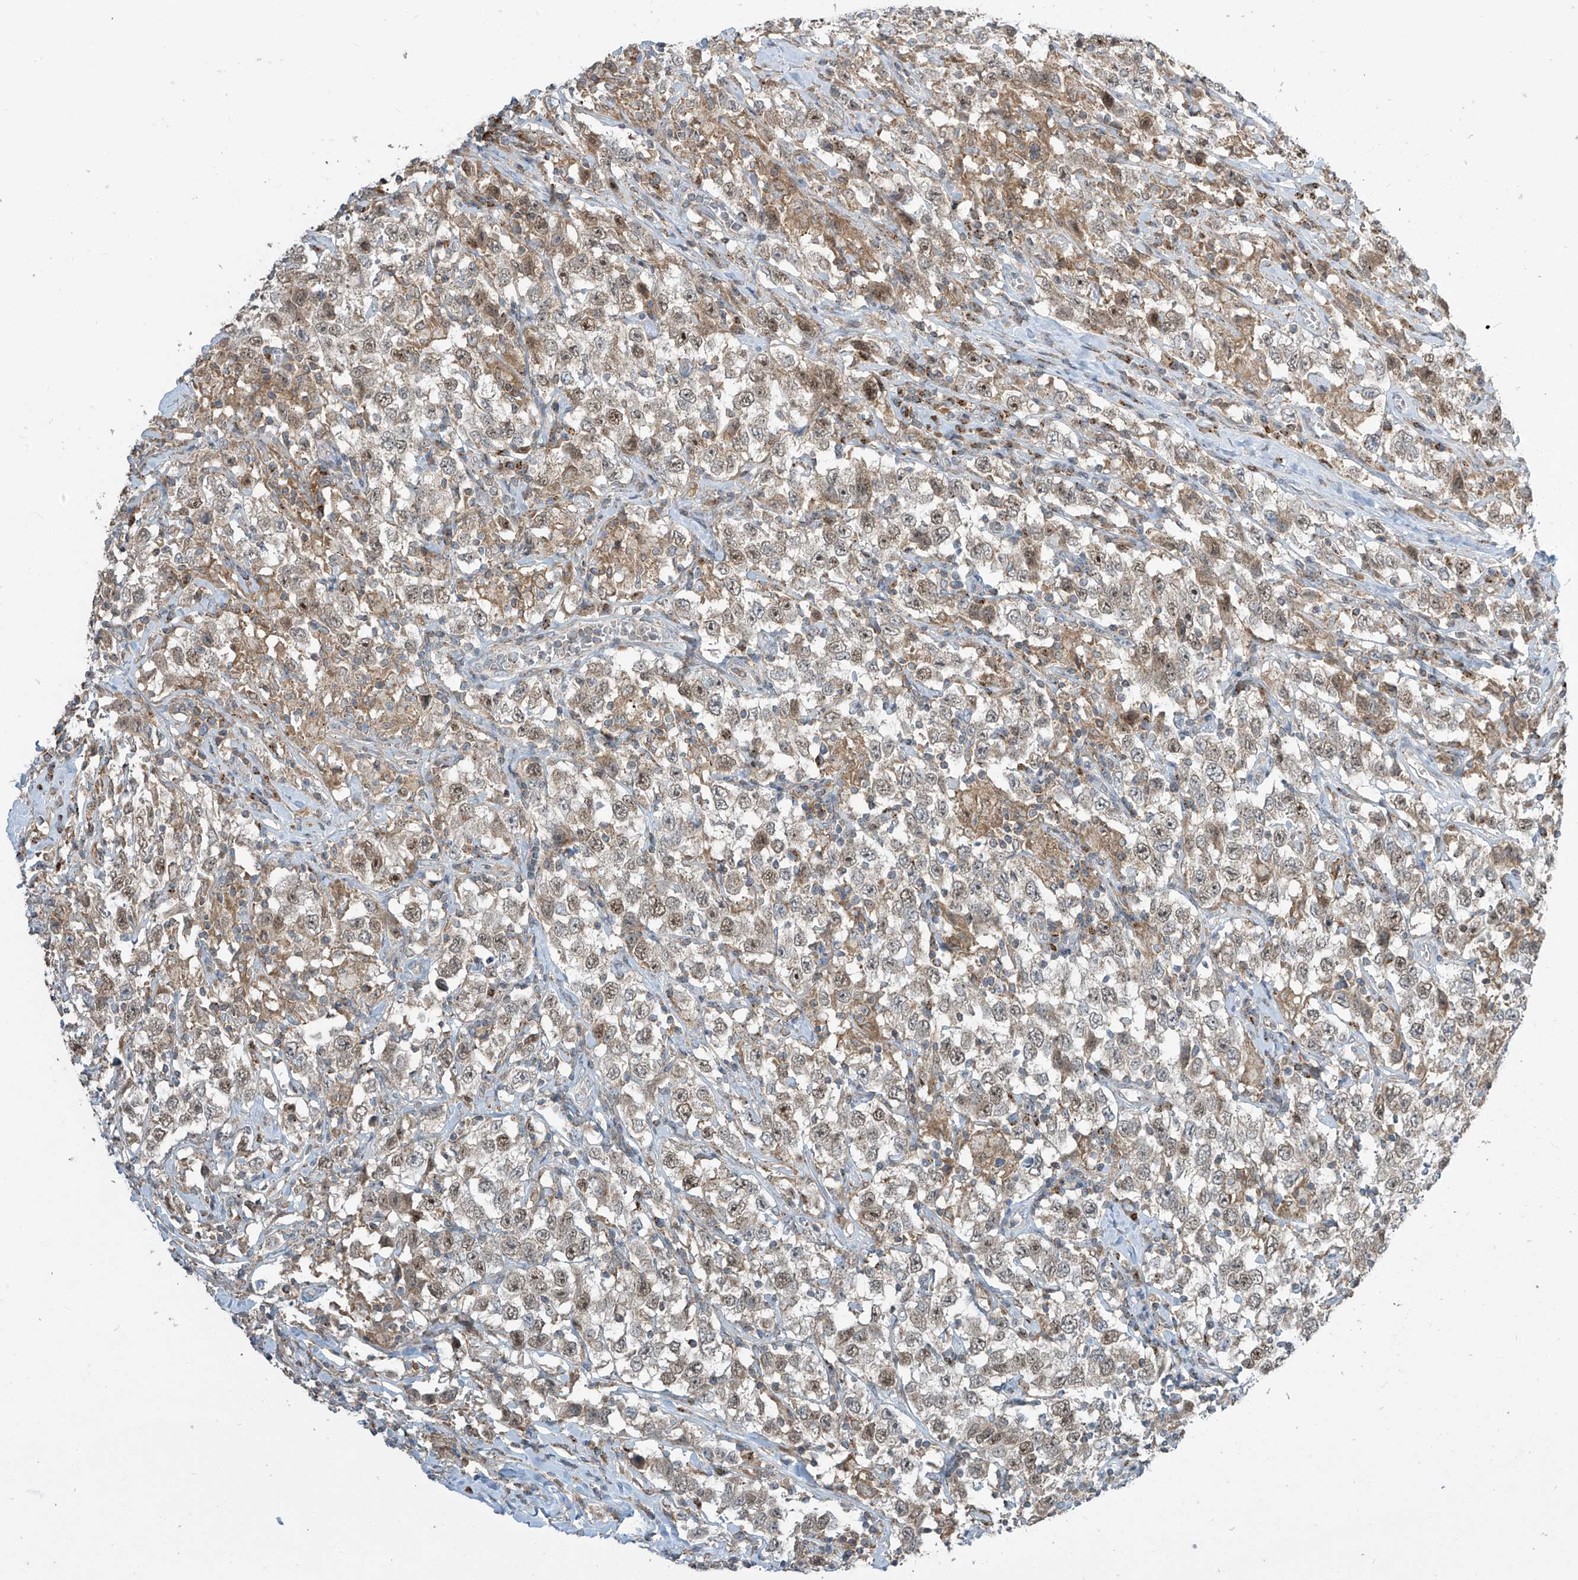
{"staining": {"intensity": "moderate", "quantity": "<25%", "location": "nuclear"}, "tissue": "testis cancer", "cell_type": "Tumor cells", "image_type": "cancer", "snomed": [{"axis": "morphology", "description": "Seminoma, NOS"}, {"axis": "topography", "description": "Testis"}], "caption": "Testis cancer (seminoma) was stained to show a protein in brown. There is low levels of moderate nuclear expression in about <25% of tumor cells.", "gene": "PARVG", "patient": {"sex": "male", "age": 41}}